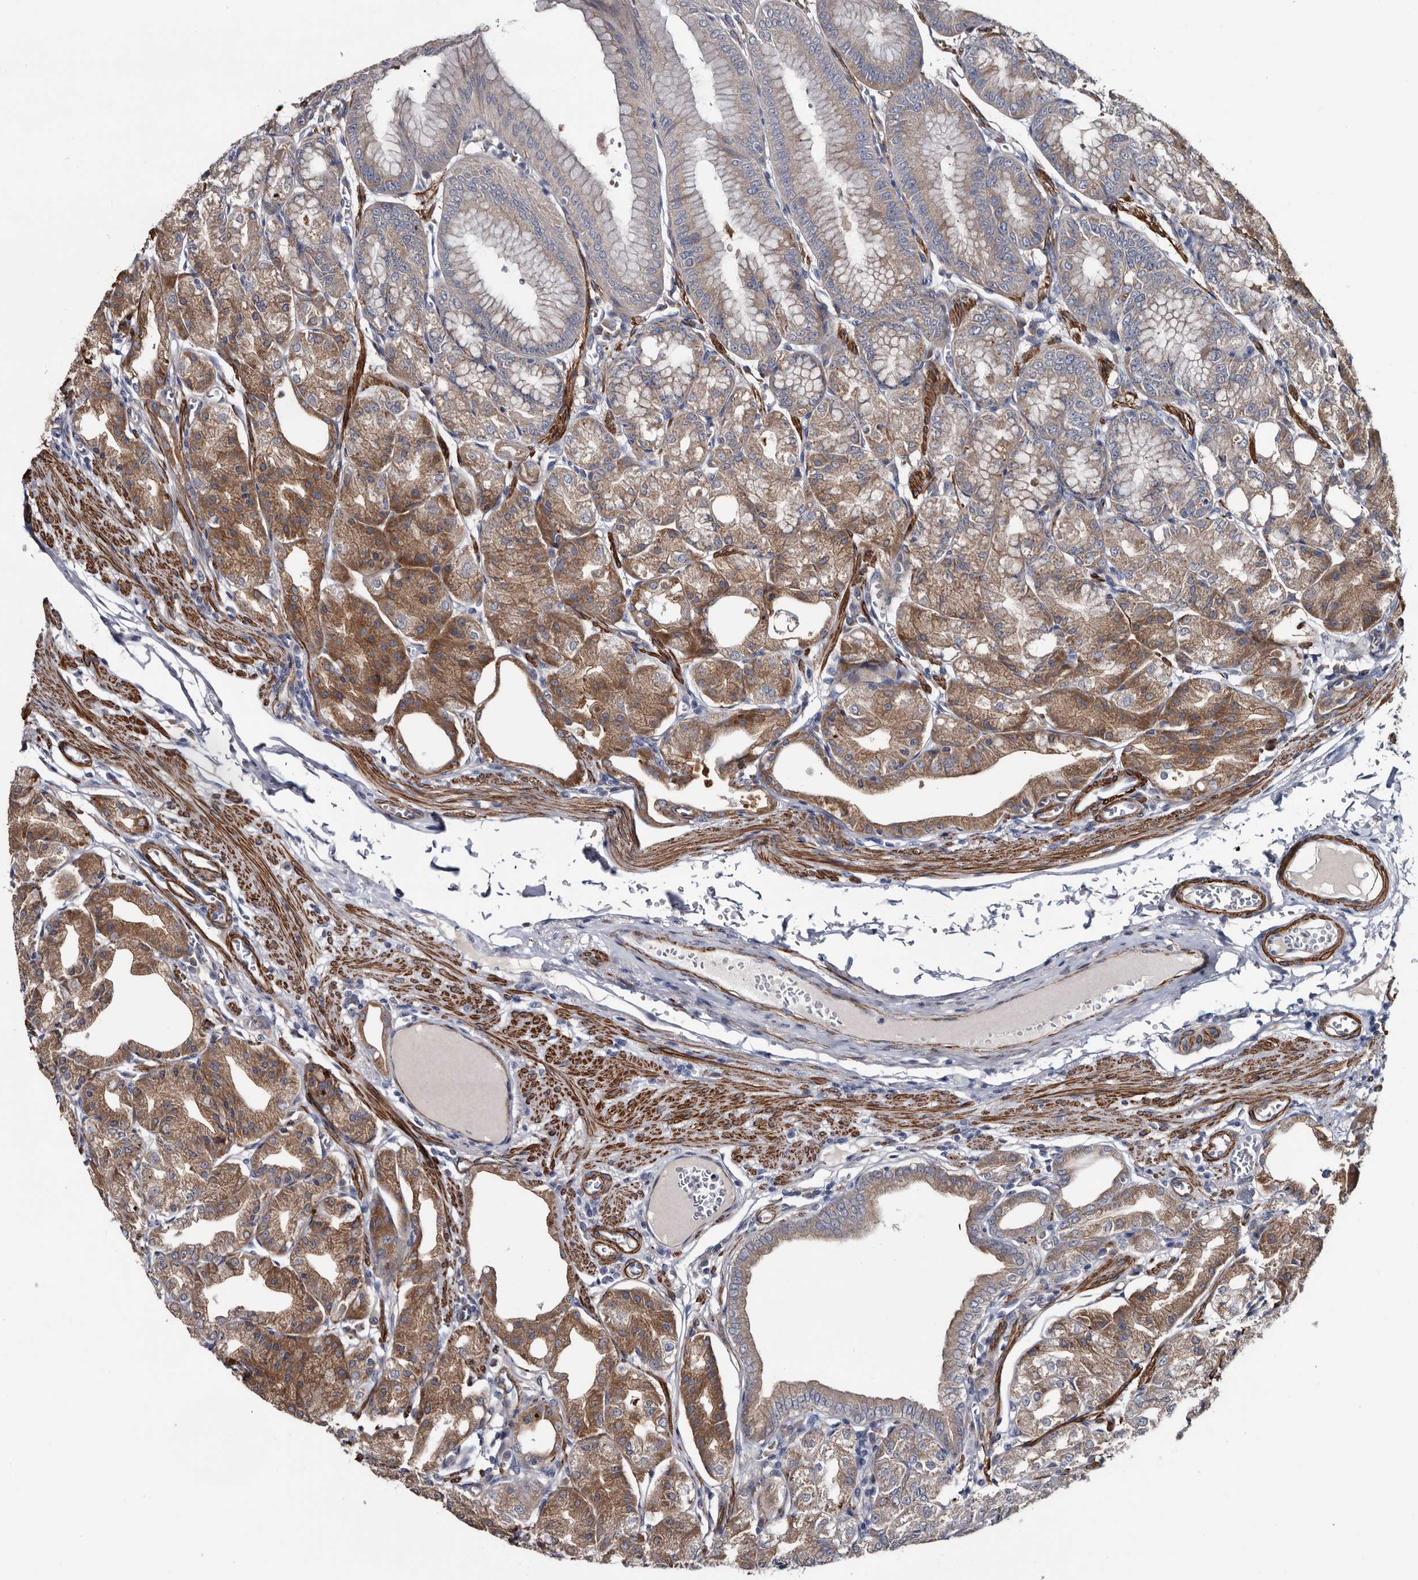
{"staining": {"intensity": "moderate", "quantity": "25%-75%", "location": "cytoplasmic/membranous"}, "tissue": "stomach", "cell_type": "Glandular cells", "image_type": "normal", "snomed": [{"axis": "morphology", "description": "Normal tissue, NOS"}, {"axis": "topography", "description": "Stomach, lower"}], "caption": "Immunohistochemistry (IHC) of normal stomach exhibits medium levels of moderate cytoplasmic/membranous expression in about 25%-75% of glandular cells. (DAB (3,3'-diaminobenzidine) IHC with brightfield microscopy, high magnification).", "gene": "IARS1", "patient": {"sex": "male", "age": 71}}